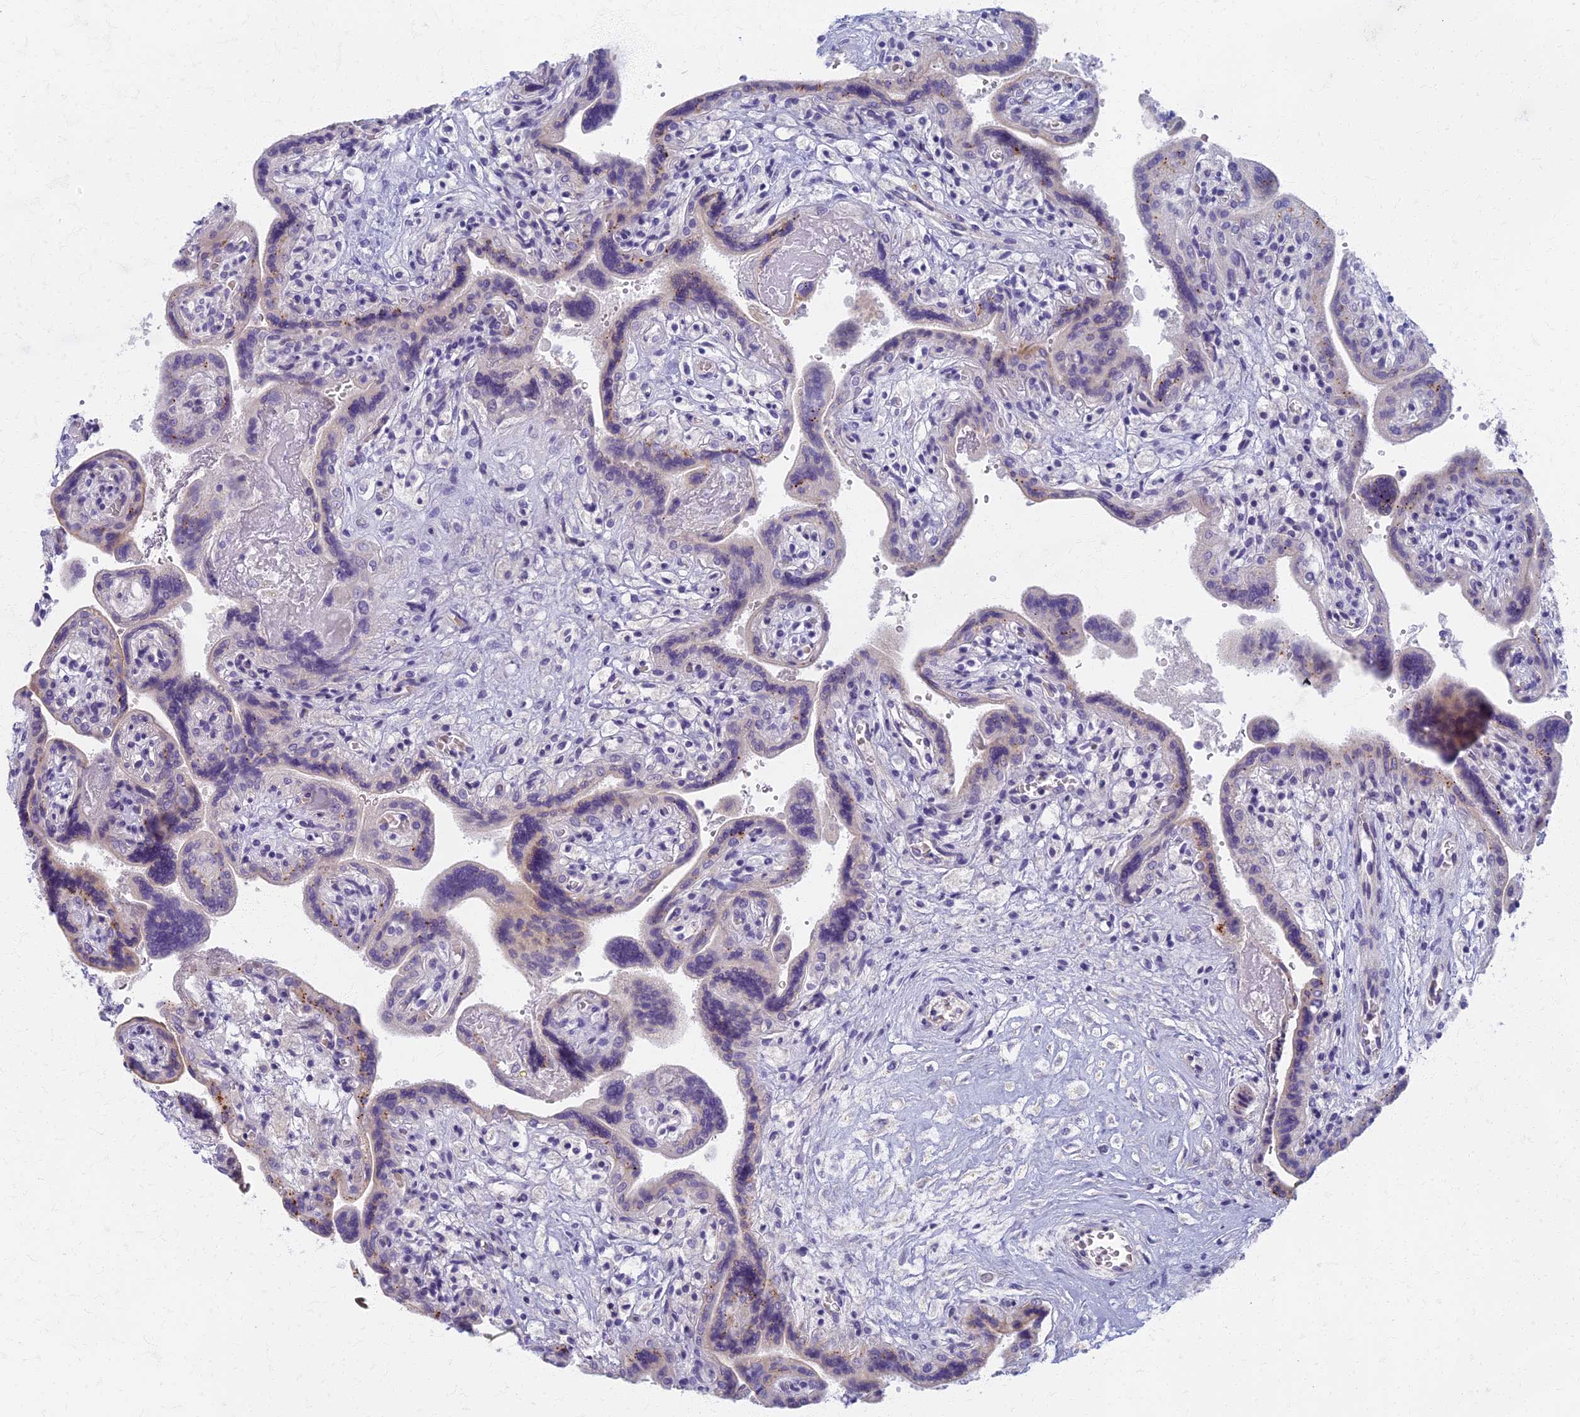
{"staining": {"intensity": "negative", "quantity": "none", "location": "none"}, "tissue": "placenta", "cell_type": "Trophoblastic cells", "image_type": "normal", "snomed": [{"axis": "morphology", "description": "Normal tissue, NOS"}, {"axis": "topography", "description": "Placenta"}], "caption": "An immunohistochemistry (IHC) photomicrograph of benign placenta is shown. There is no staining in trophoblastic cells of placenta. Brightfield microscopy of immunohistochemistry stained with DAB (3,3'-diaminobenzidine) (brown) and hematoxylin (blue), captured at high magnification.", "gene": "AP4E1", "patient": {"sex": "female", "age": 37}}